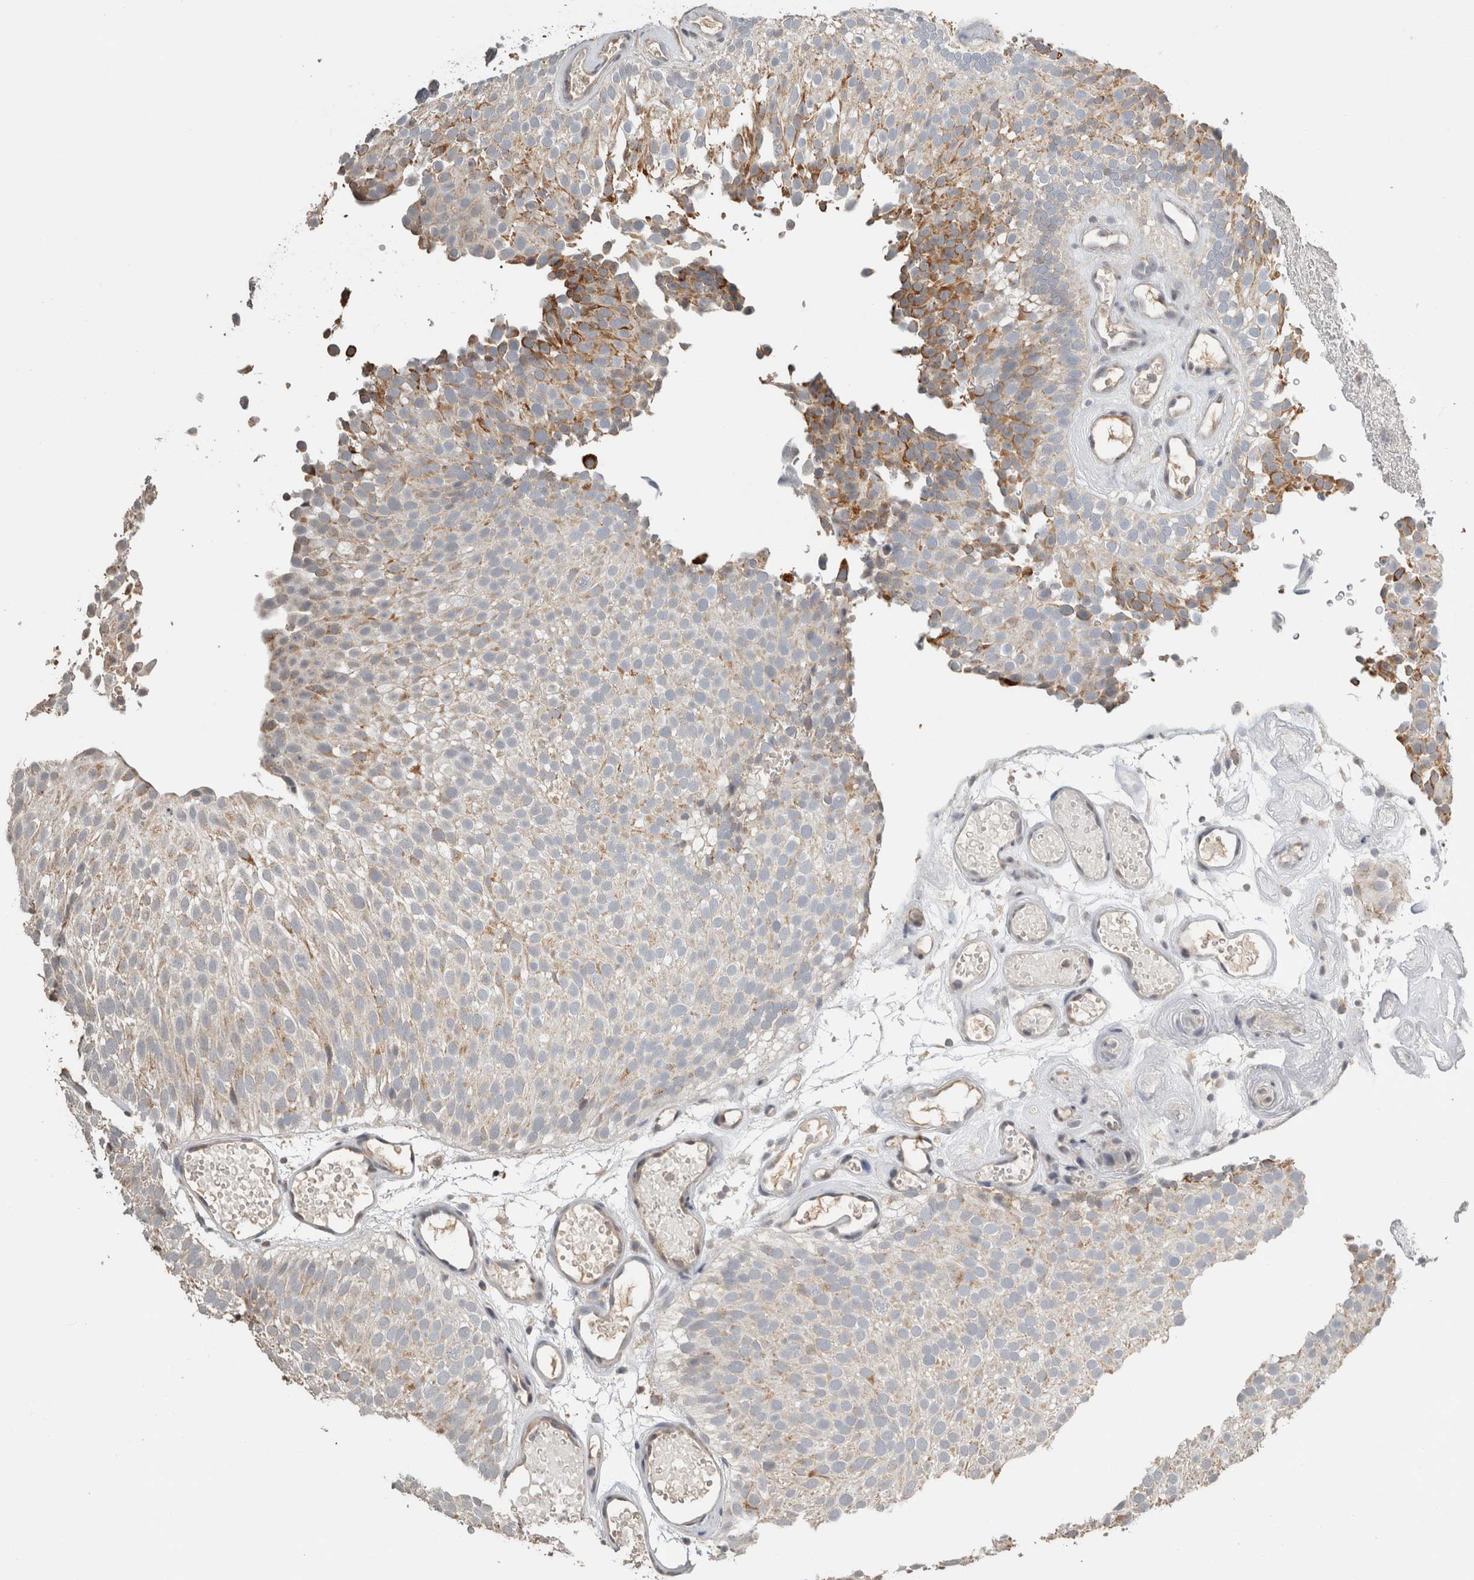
{"staining": {"intensity": "moderate", "quantity": "<25%", "location": "cytoplasmic/membranous"}, "tissue": "urothelial cancer", "cell_type": "Tumor cells", "image_type": "cancer", "snomed": [{"axis": "morphology", "description": "Urothelial carcinoma, Low grade"}, {"axis": "topography", "description": "Urinary bladder"}], "caption": "Immunohistochemistry (IHC) histopathology image of neoplastic tissue: human urothelial cancer stained using IHC shows low levels of moderate protein expression localized specifically in the cytoplasmic/membranous of tumor cells, appearing as a cytoplasmic/membranous brown color.", "gene": "CRAT", "patient": {"sex": "male", "age": 78}}